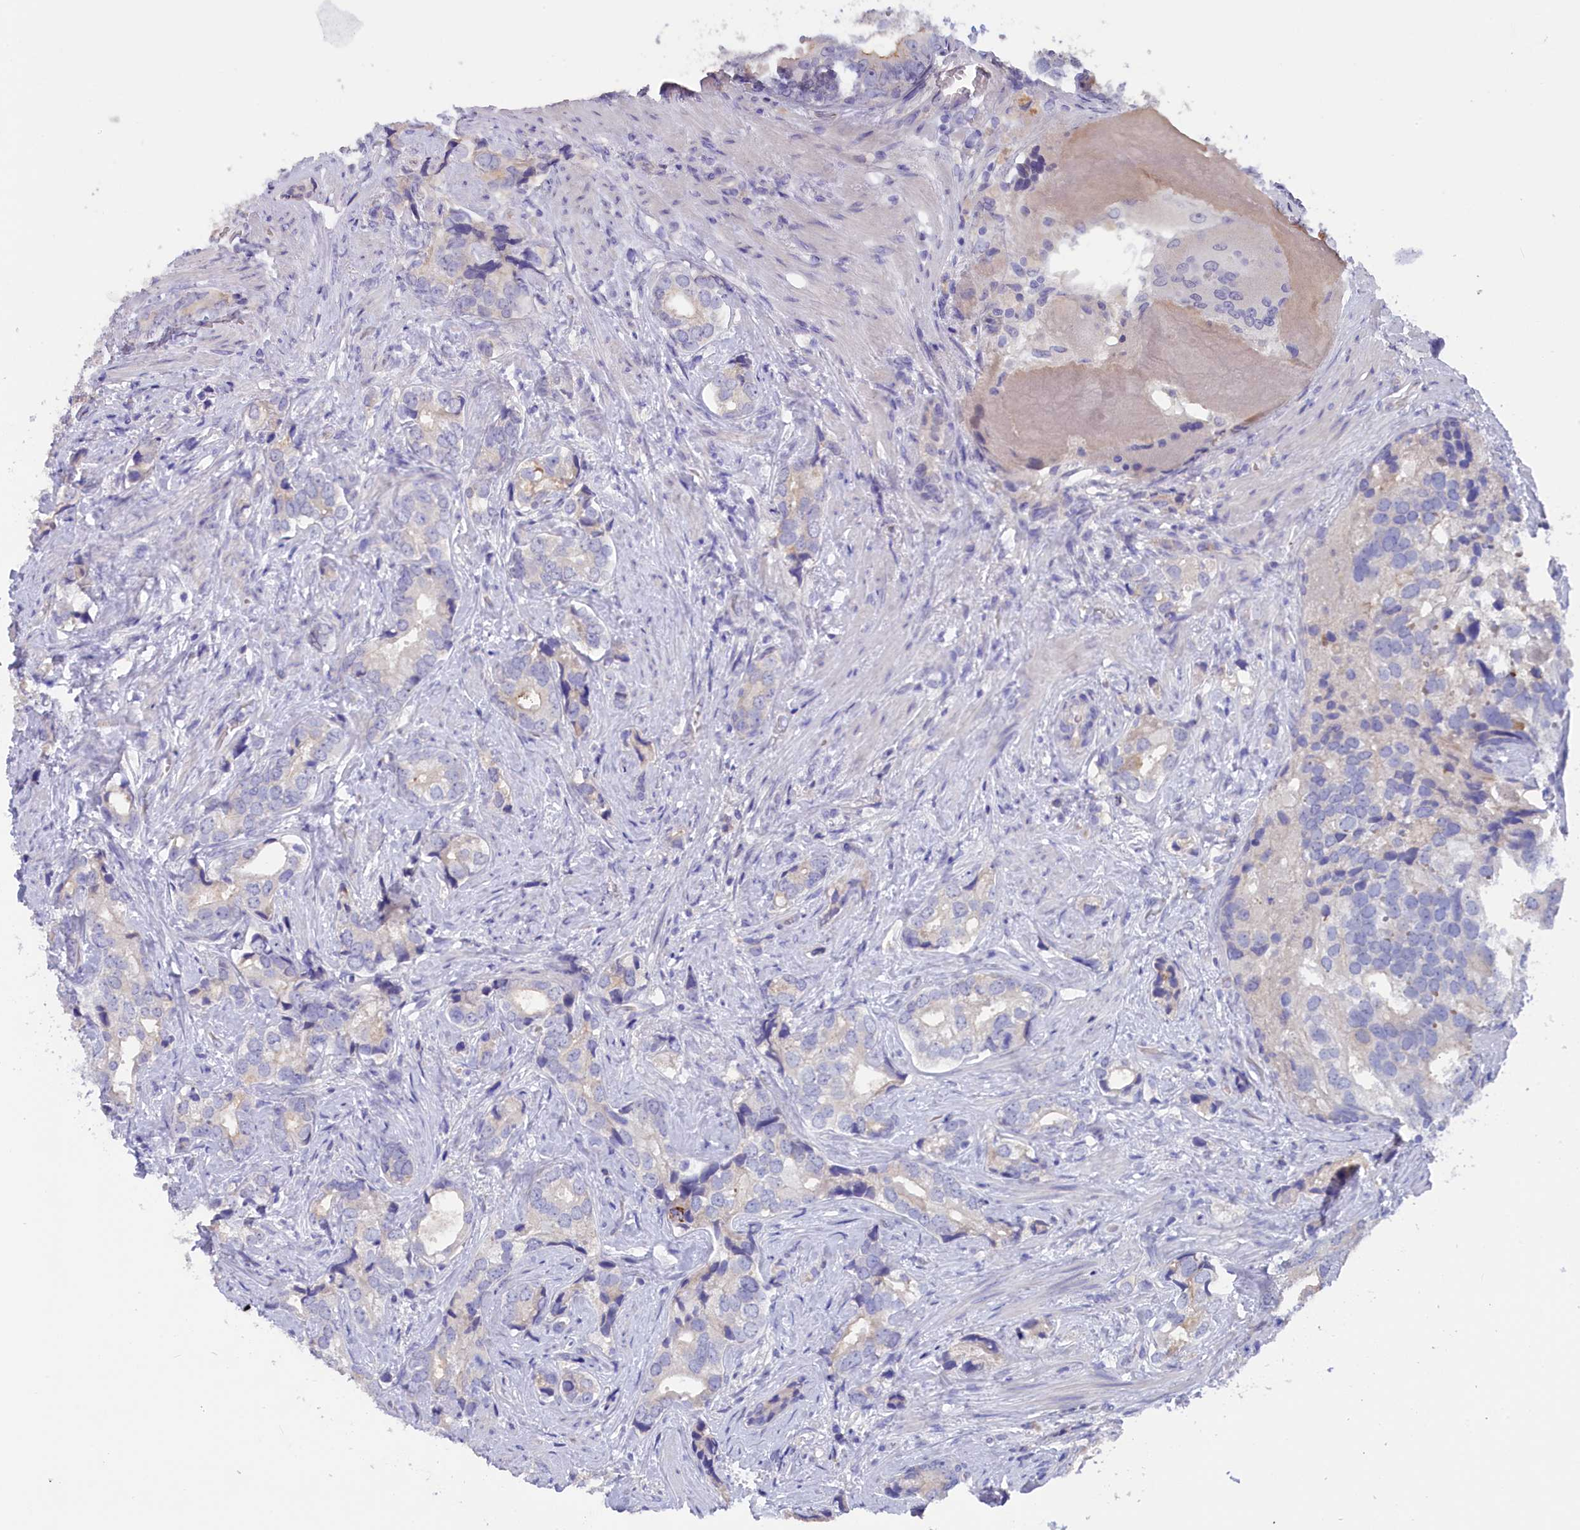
{"staining": {"intensity": "negative", "quantity": "none", "location": "none"}, "tissue": "prostate cancer", "cell_type": "Tumor cells", "image_type": "cancer", "snomed": [{"axis": "morphology", "description": "Adenocarcinoma, High grade"}, {"axis": "topography", "description": "Prostate"}], "caption": "The image reveals no staining of tumor cells in adenocarcinoma (high-grade) (prostate).", "gene": "ZSWIM4", "patient": {"sex": "male", "age": 75}}